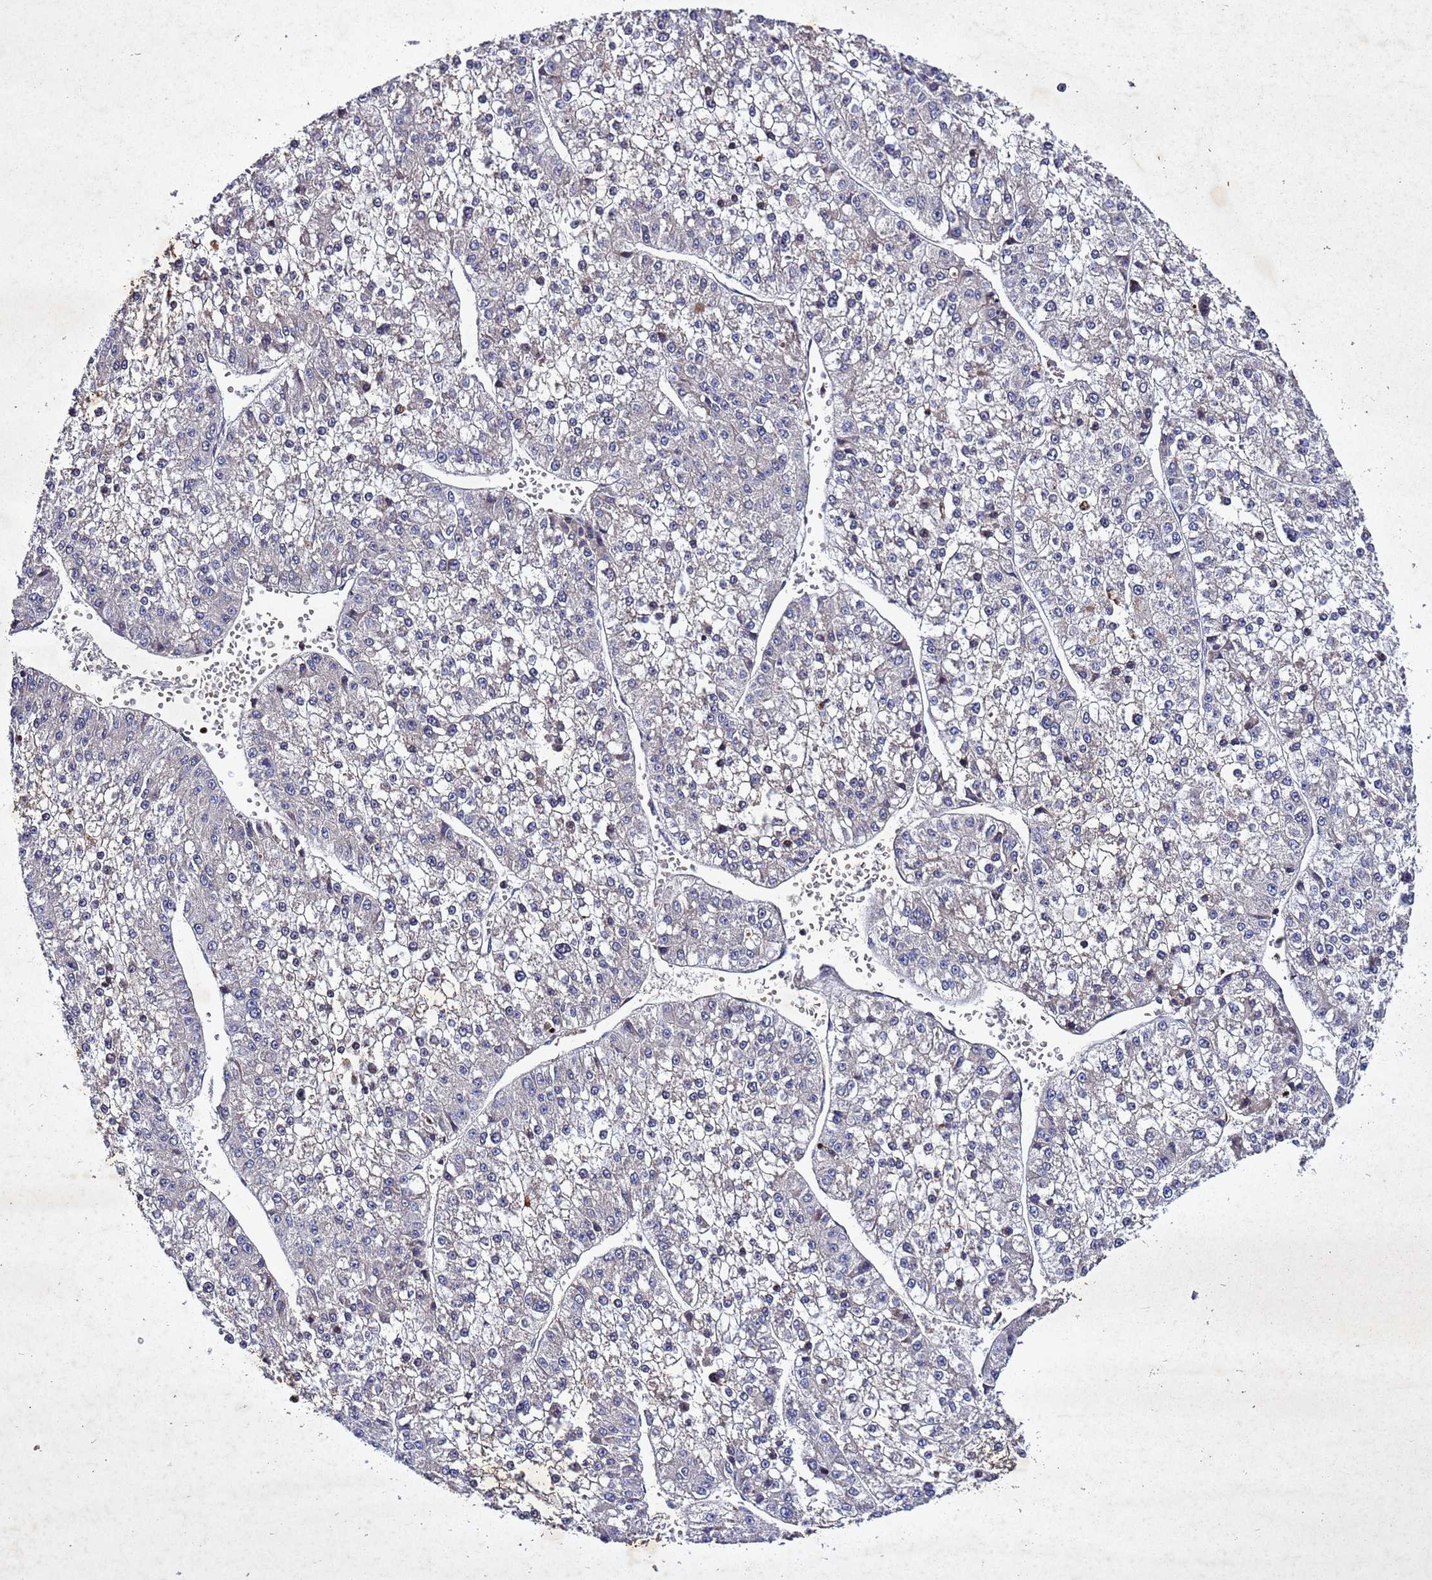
{"staining": {"intensity": "negative", "quantity": "none", "location": "none"}, "tissue": "liver cancer", "cell_type": "Tumor cells", "image_type": "cancer", "snomed": [{"axis": "morphology", "description": "Carcinoma, Hepatocellular, NOS"}, {"axis": "topography", "description": "Liver"}], "caption": "Immunohistochemistry of human liver cancer (hepatocellular carcinoma) exhibits no expression in tumor cells. Nuclei are stained in blue.", "gene": "SV2B", "patient": {"sex": "female", "age": 73}}